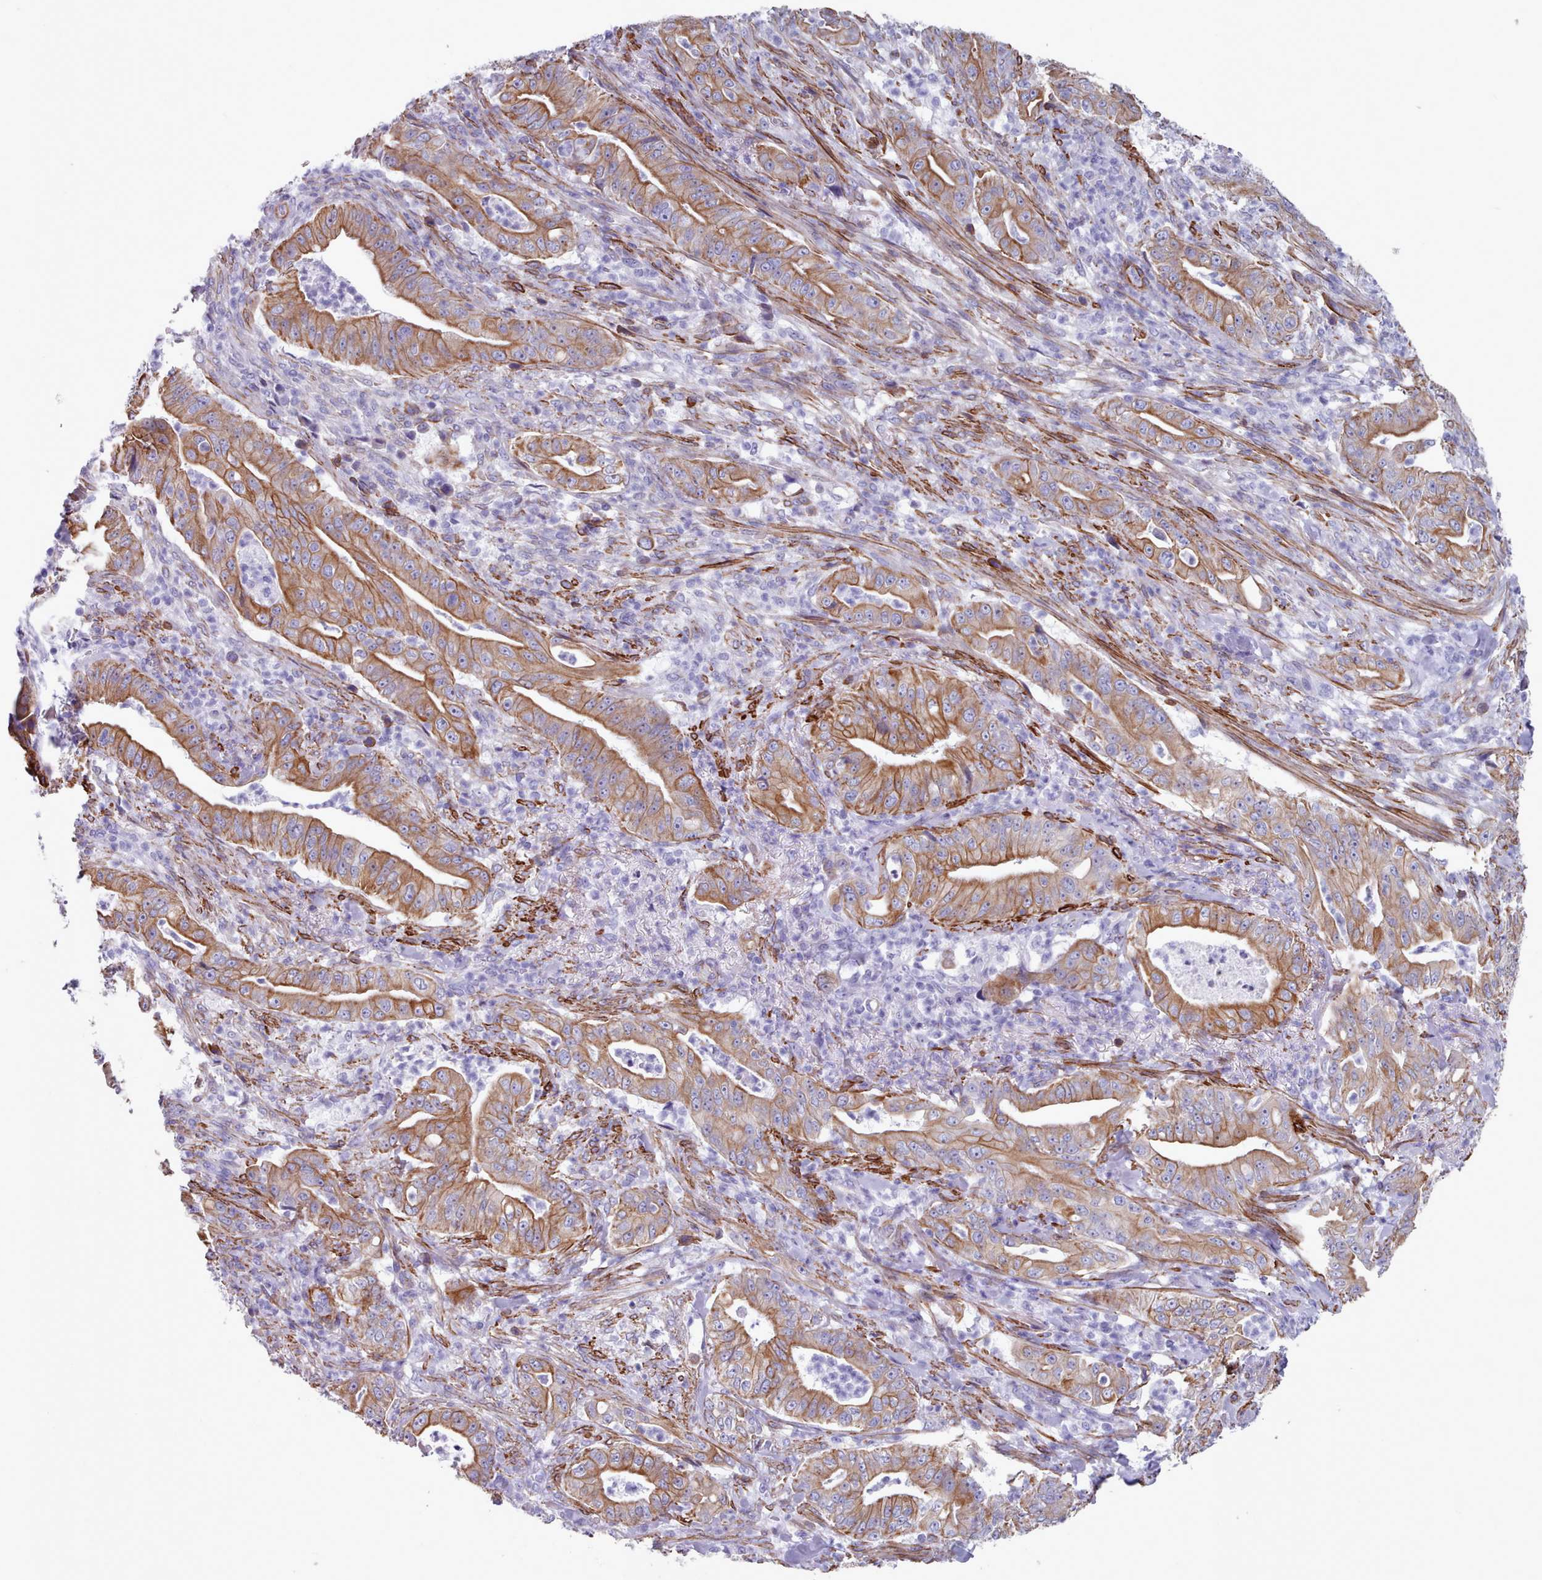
{"staining": {"intensity": "moderate", "quantity": ">75%", "location": "cytoplasmic/membranous"}, "tissue": "pancreatic cancer", "cell_type": "Tumor cells", "image_type": "cancer", "snomed": [{"axis": "morphology", "description": "Adenocarcinoma, NOS"}, {"axis": "topography", "description": "Pancreas"}], "caption": "DAB immunohistochemical staining of human pancreatic adenocarcinoma displays moderate cytoplasmic/membranous protein staining in about >75% of tumor cells.", "gene": "FPGS", "patient": {"sex": "male", "age": 71}}